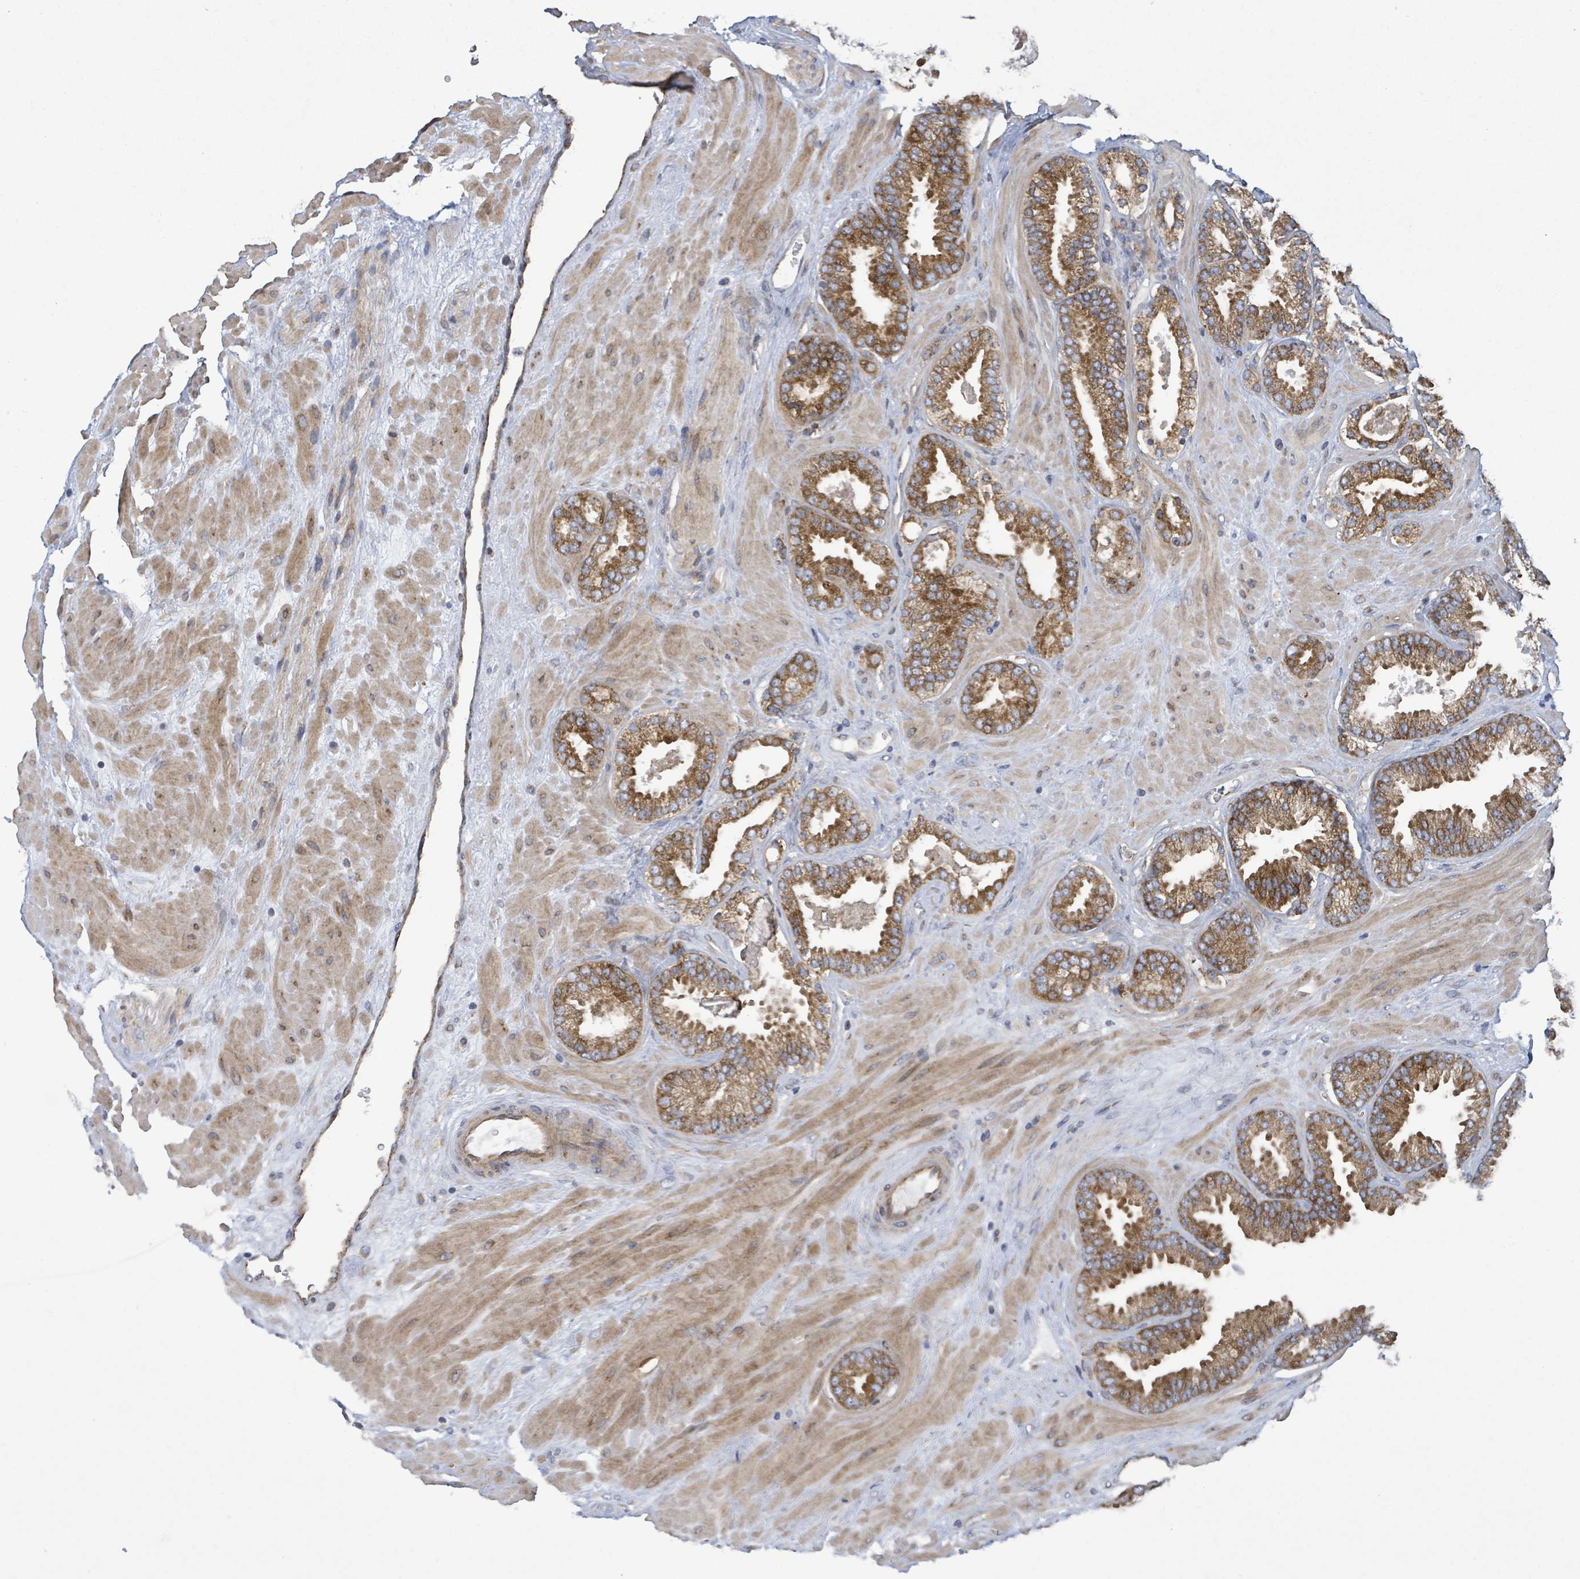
{"staining": {"intensity": "moderate", "quantity": ">75%", "location": "cytoplasmic/membranous"}, "tissue": "prostate cancer", "cell_type": "Tumor cells", "image_type": "cancer", "snomed": [{"axis": "morphology", "description": "Adenocarcinoma, Low grade"}, {"axis": "topography", "description": "Prostate"}], "caption": "This is an image of immunohistochemistry (IHC) staining of prostate cancer (low-grade adenocarcinoma), which shows moderate staining in the cytoplasmic/membranous of tumor cells.", "gene": "NOMO1", "patient": {"sex": "male", "age": 62}}